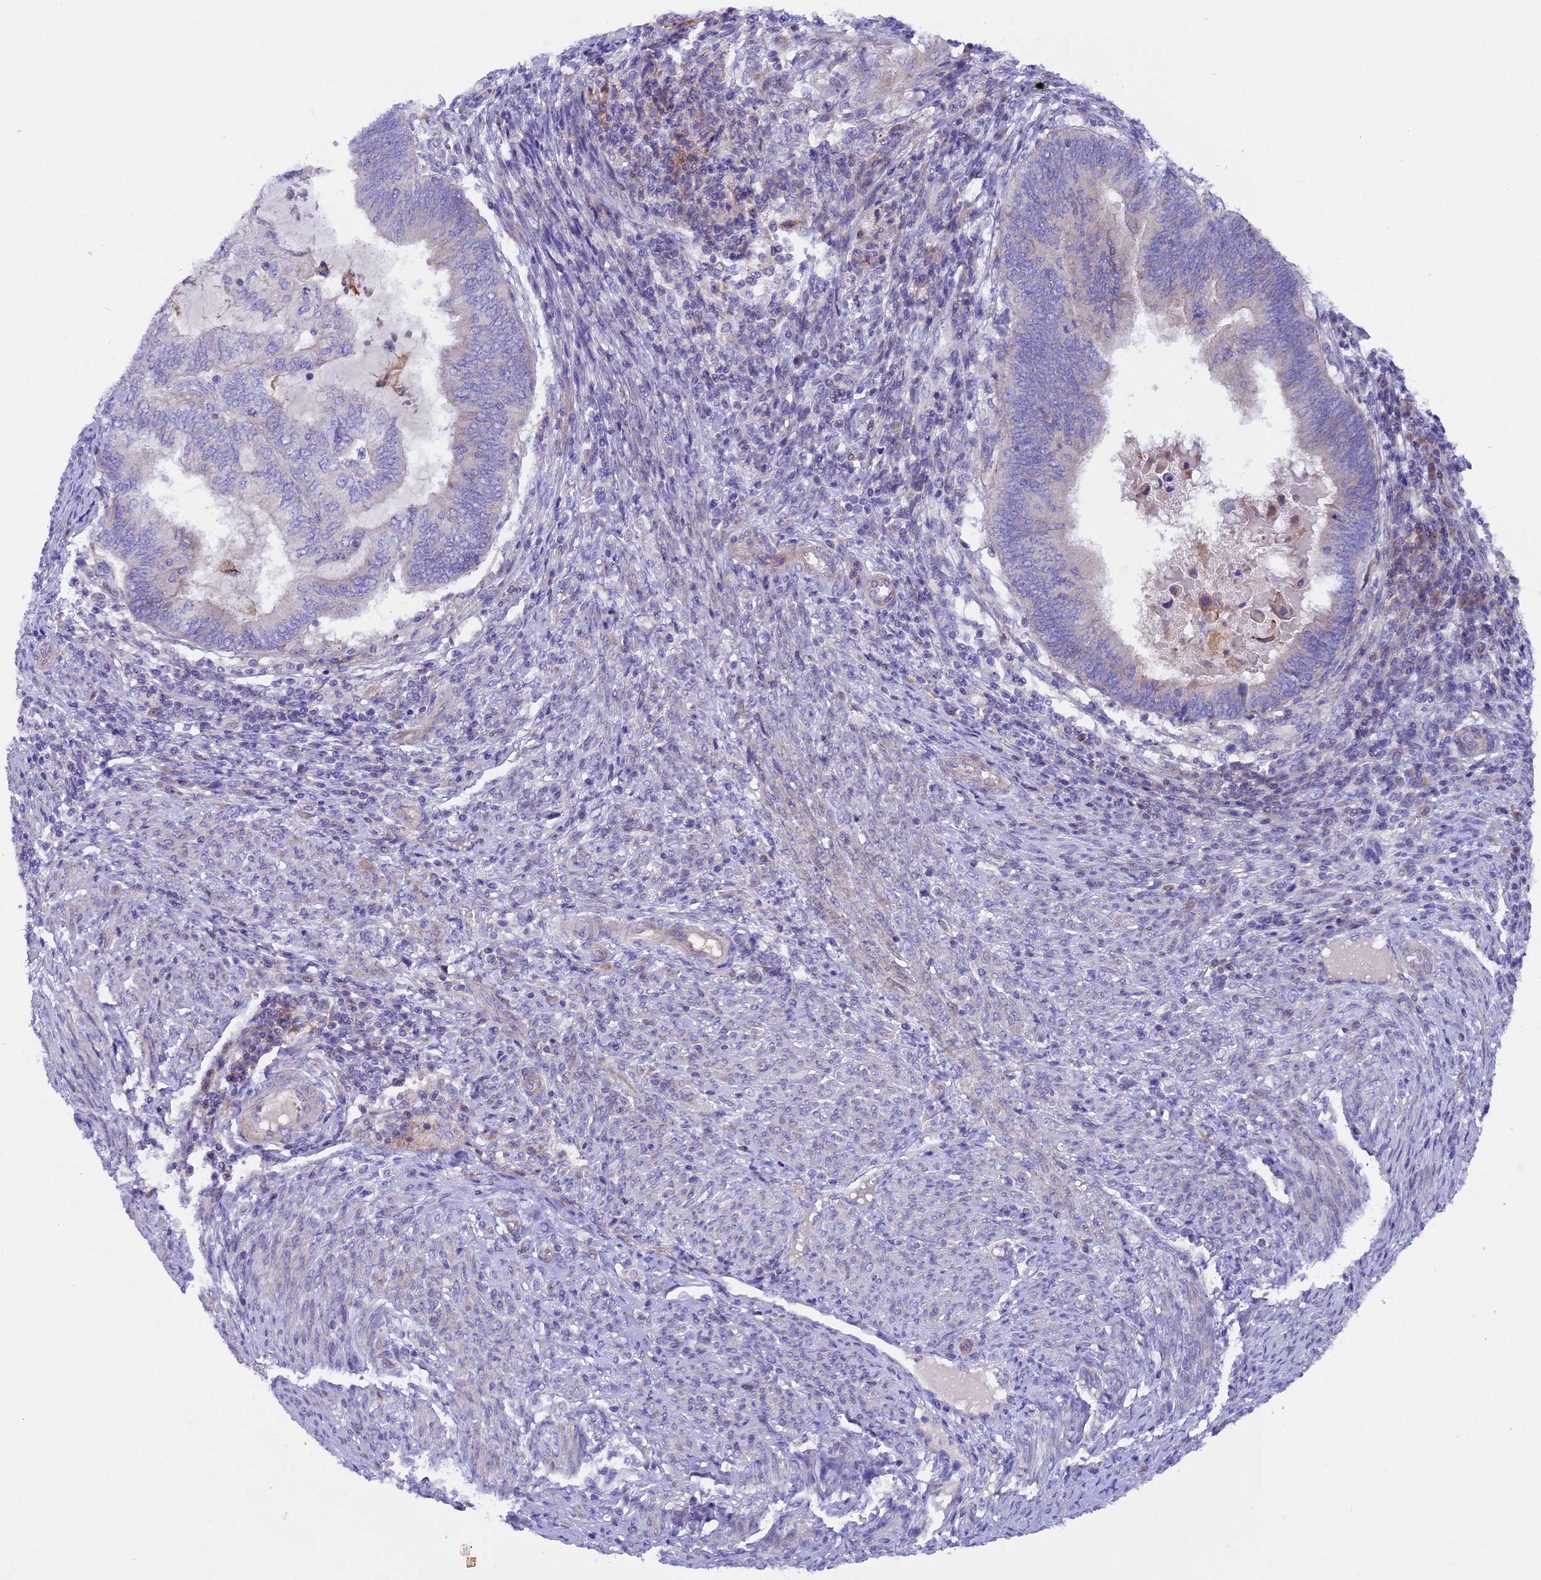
{"staining": {"intensity": "weak", "quantity": "<25%", "location": "cytoplasmic/membranous"}, "tissue": "endometrial cancer", "cell_type": "Tumor cells", "image_type": "cancer", "snomed": [{"axis": "morphology", "description": "Adenocarcinoma, NOS"}, {"axis": "topography", "description": "Uterus"}, {"axis": "topography", "description": "Endometrium"}], "caption": "High power microscopy photomicrograph of an immunohistochemistry micrograph of endometrial cancer, revealing no significant positivity in tumor cells.", "gene": "PIGU", "patient": {"sex": "female", "age": 70}}